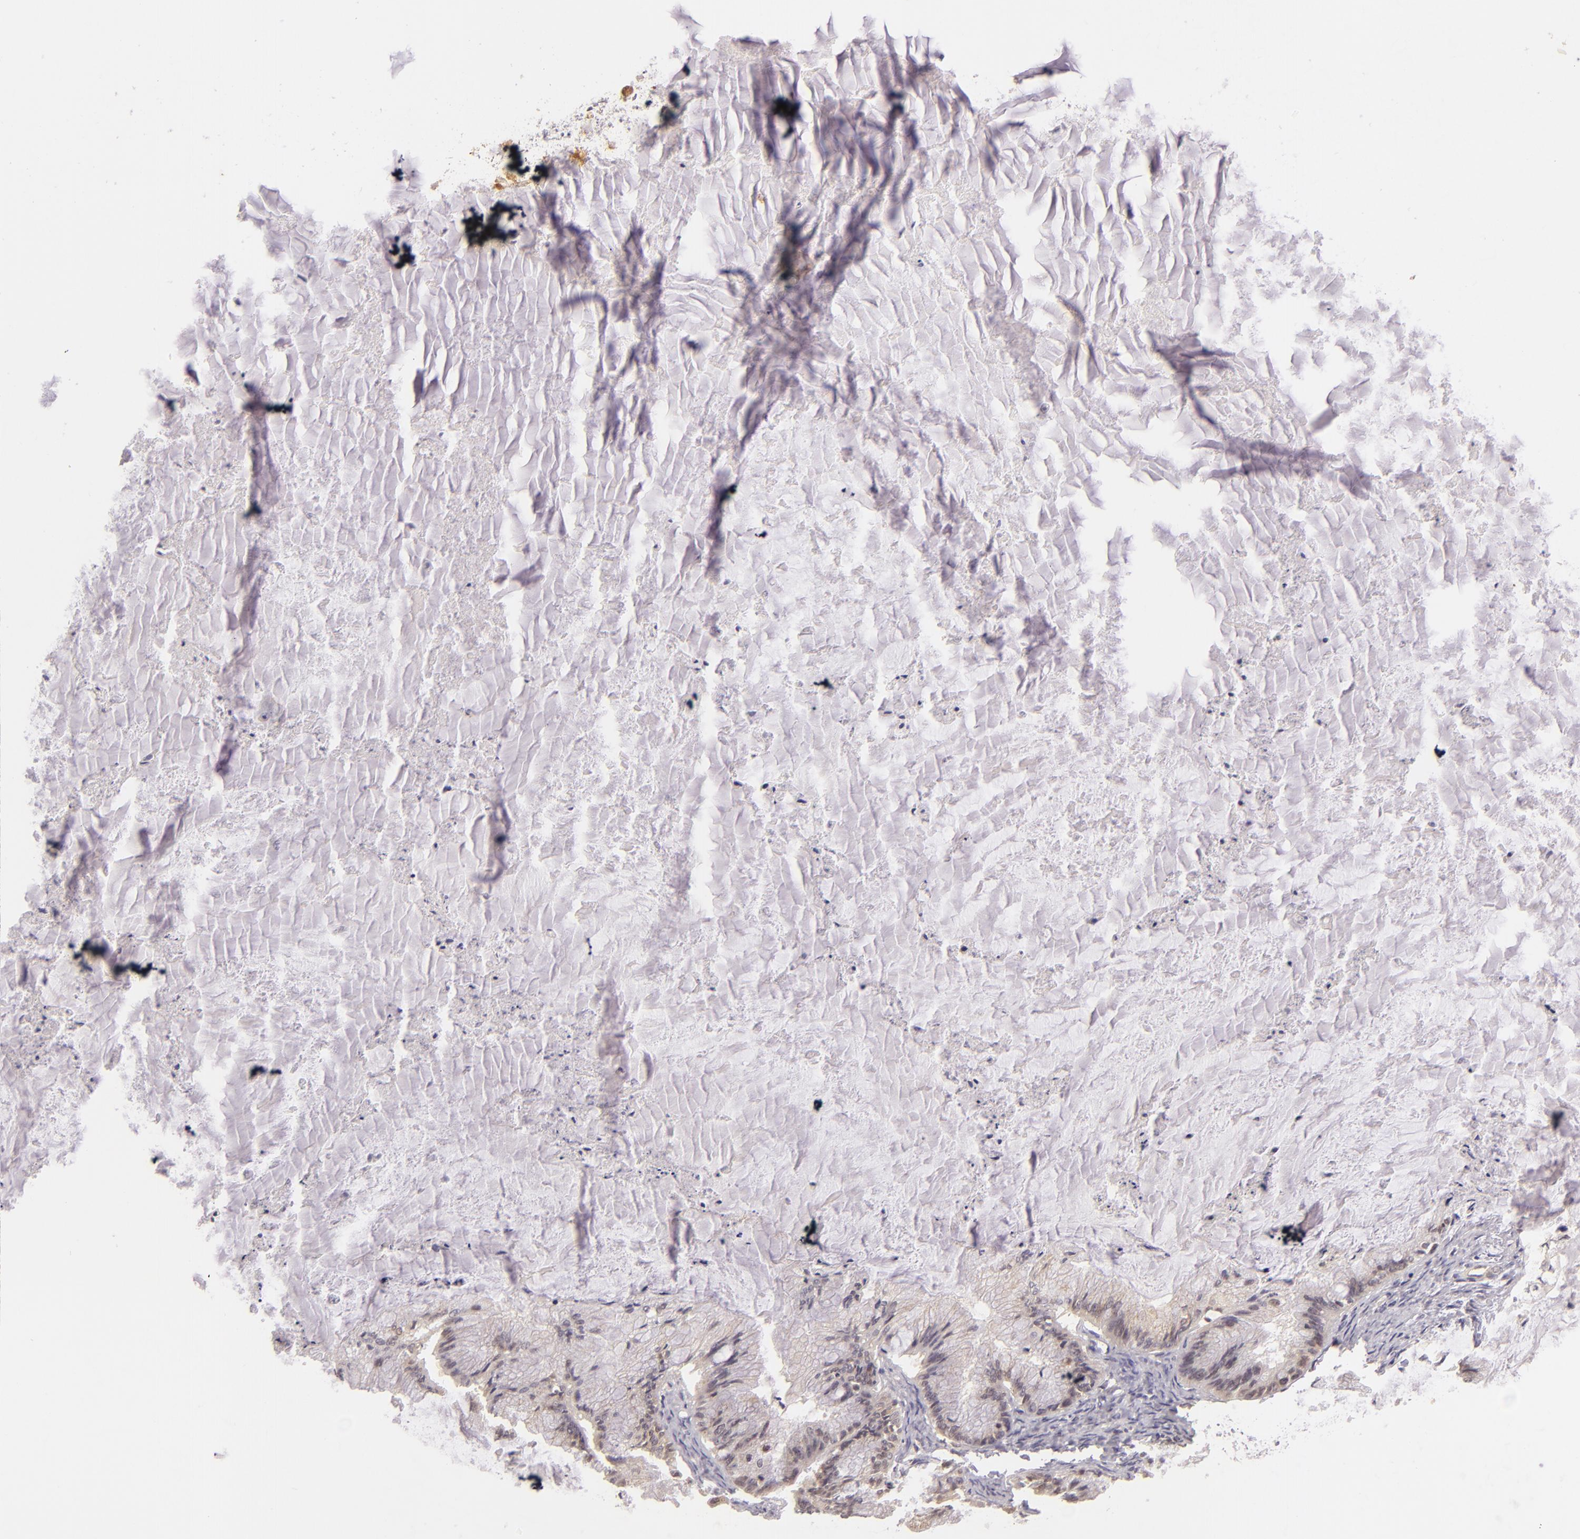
{"staining": {"intensity": "weak", "quantity": "25%-75%", "location": "cytoplasmic/membranous"}, "tissue": "ovarian cancer", "cell_type": "Tumor cells", "image_type": "cancer", "snomed": [{"axis": "morphology", "description": "Cystadenocarcinoma, mucinous, NOS"}, {"axis": "topography", "description": "Ovary"}], "caption": "High-magnification brightfield microscopy of ovarian cancer stained with DAB (brown) and counterstained with hematoxylin (blue). tumor cells exhibit weak cytoplasmic/membranous staining is appreciated in approximately25%-75% of cells. Nuclei are stained in blue.", "gene": "CASP8", "patient": {"sex": "female", "age": 57}}